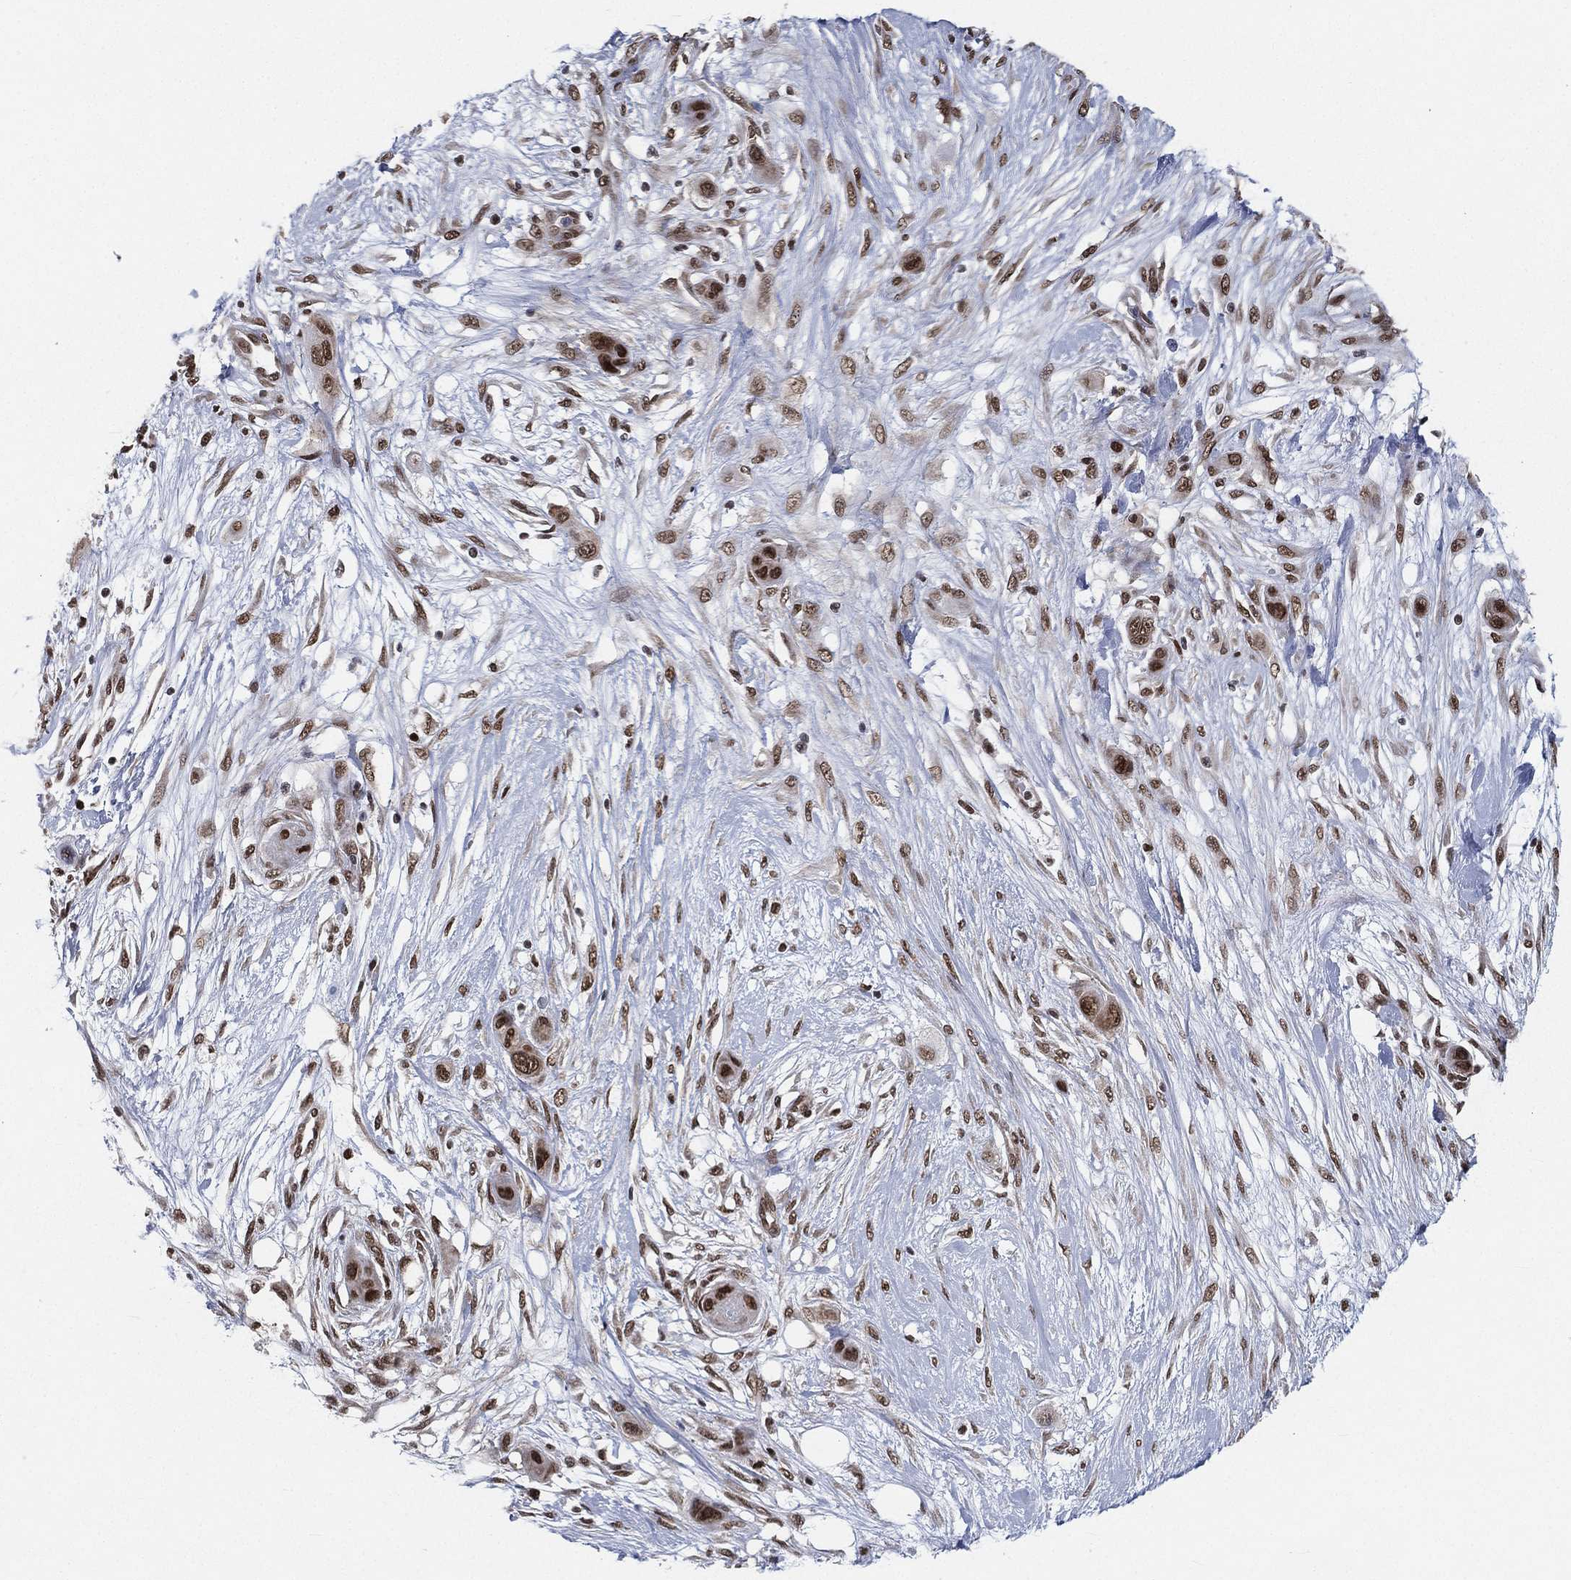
{"staining": {"intensity": "strong", "quantity": "25%-75%", "location": "nuclear"}, "tissue": "skin cancer", "cell_type": "Tumor cells", "image_type": "cancer", "snomed": [{"axis": "morphology", "description": "Squamous cell carcinoma, NOS"}, {"axis": "topography", "description": "Skin"}], "caption": "Squamous cell carcinoma (skin) was stained to show a protein in brown. There is high levels of strong nuclear positivity in approximately 25%-75% of tumor cells.", "gene": "FUBP3", "patient": {"sex": "male", "age": 79}}